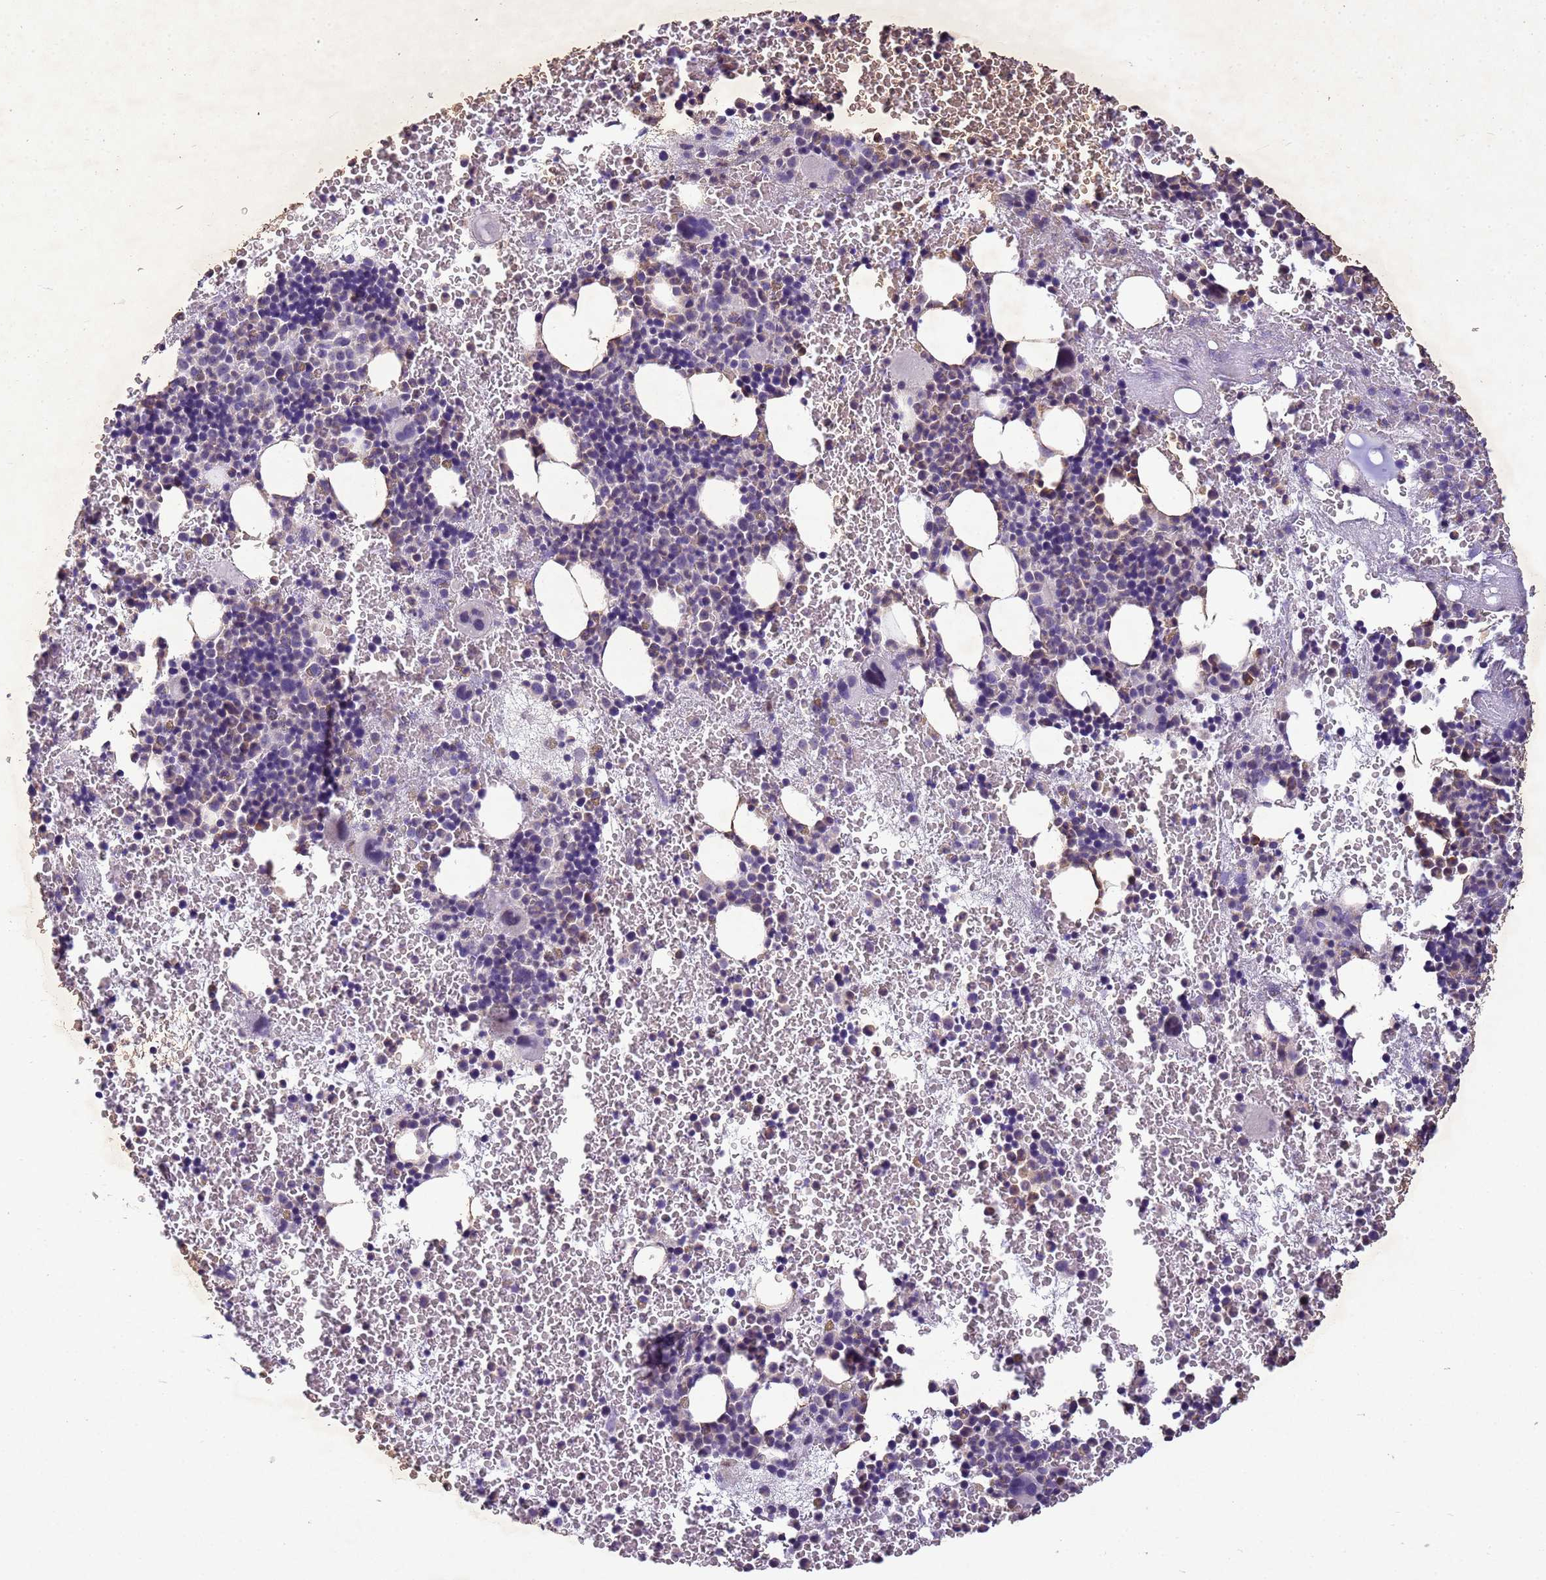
{"staining": {"intensity": "weak", "quantity": "<25%", "location": "cytoplasmic/membranous"}, "tissue": "bone marrow", "cell_type": "Hematopoietic cells", "image_type": "normal", "snomed": [{"axis": "morphology", "description": "Normal tissue, NOS"}, {"axis": "topography", "description": "Bone marrow"}], "caption": "Immunohistochemistry (IHC) micrograph of normal human bone marrow stained for a protein (brown), which displays no positivity in hematopoietic cells.", "gene": "NLRP11", "patient": {"sex": "male", "age": 11}}